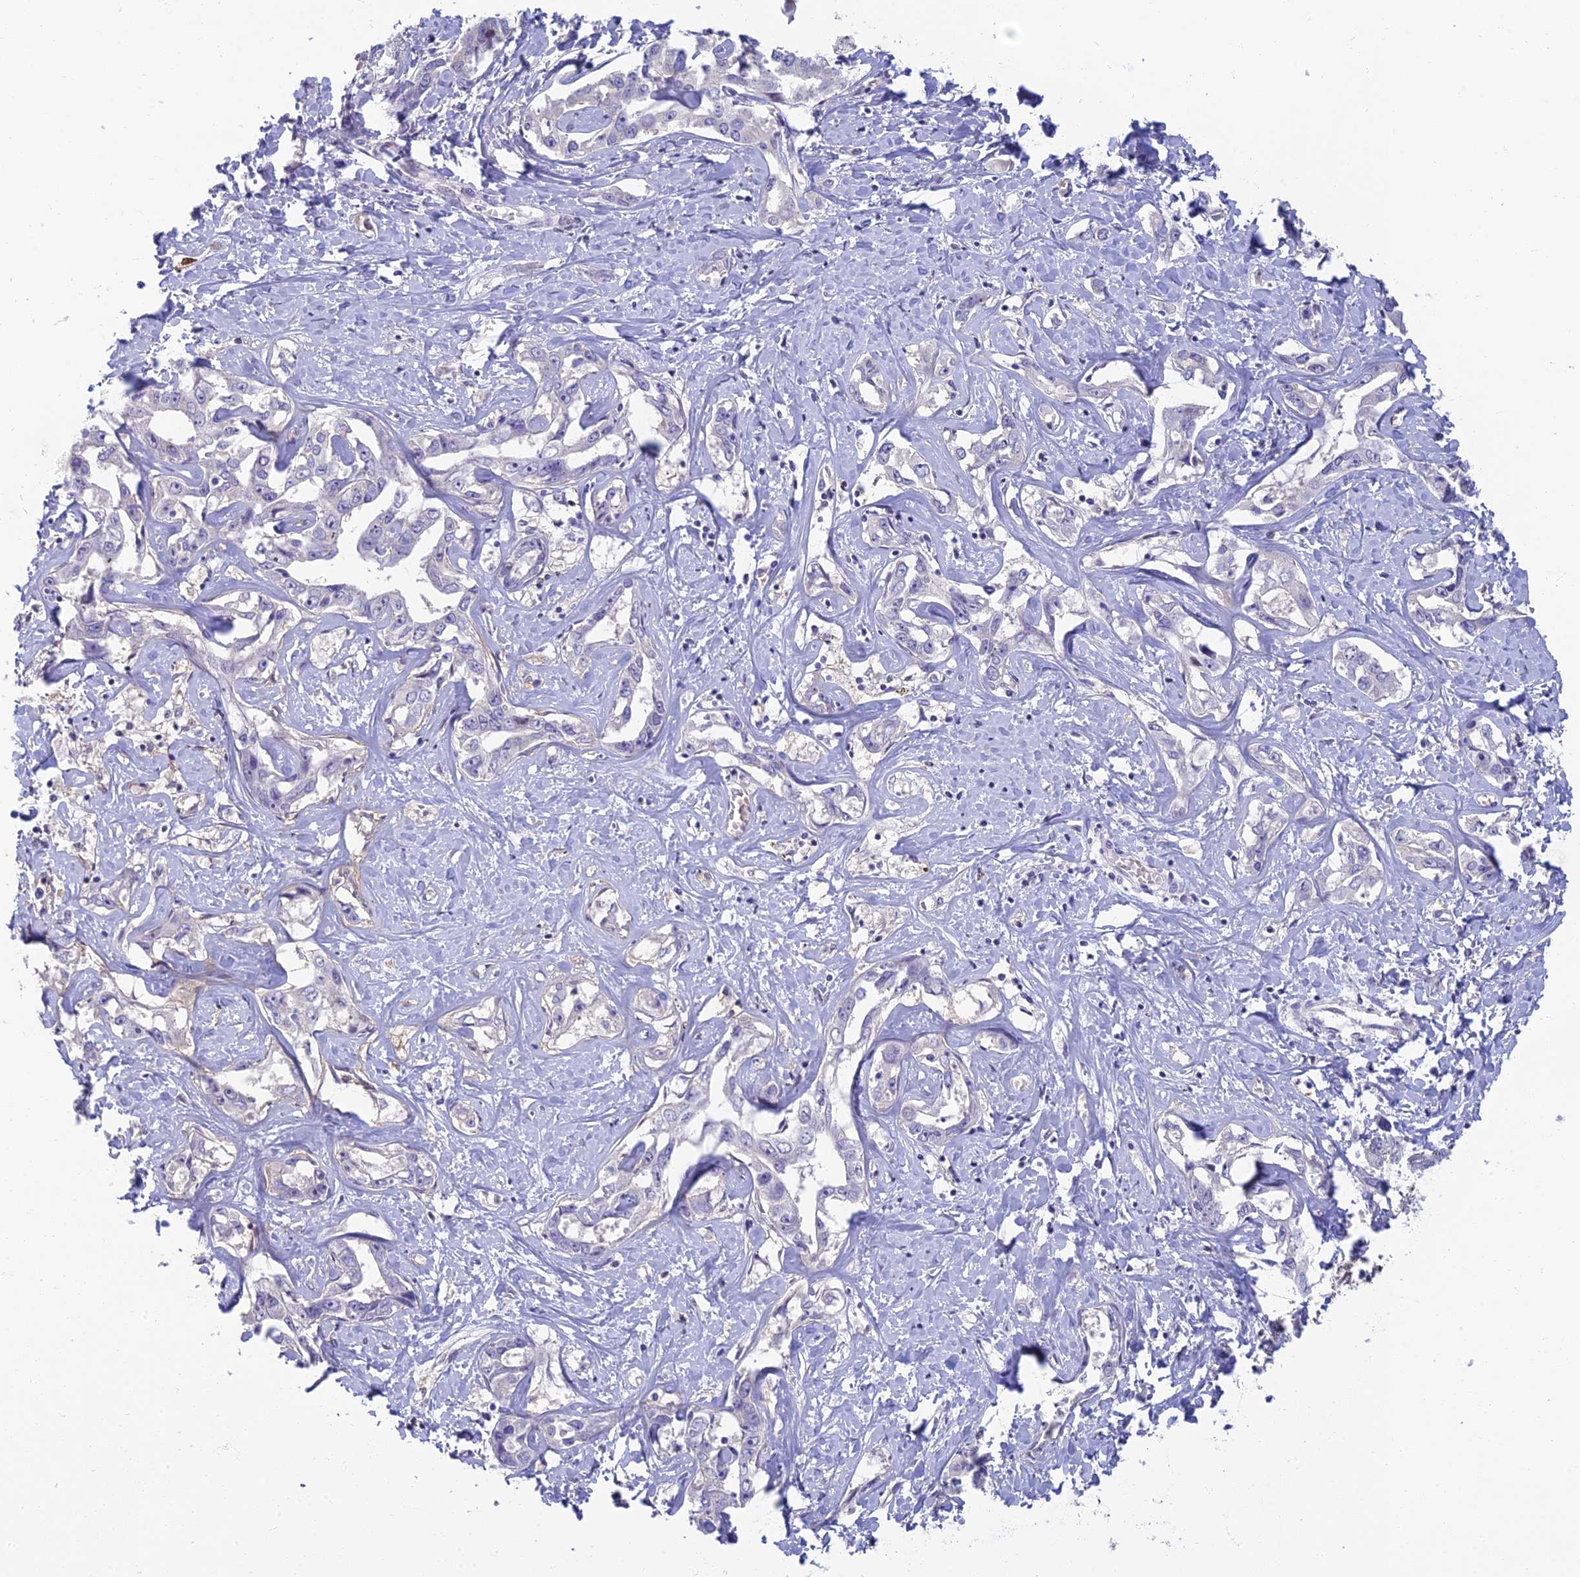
{"staining": {"intensity": "negative", "quantity": "none", "location": "none"}, "tissue": "liver cancer", "cell_type": "Tumor cells", "image_type": "cancer", "snomed": [{"axis": "morphology", "description": "Cholangiocarcinoma"}, {"axis": "topography", "description": "Liver"}], "caption": "DAB (3,3'-diaminobenzidine) immunohistochemical staining of liver cancer reveals no significant staining in tumor cells. Brightfield microscopy of IHC stained with DAB (3,3'-diaminobenzidine) (brown) and hematoxylin (blue), captured at high magnification.", "gene": "NEURL1", "patient": {"sex": "male", "age": 59}}